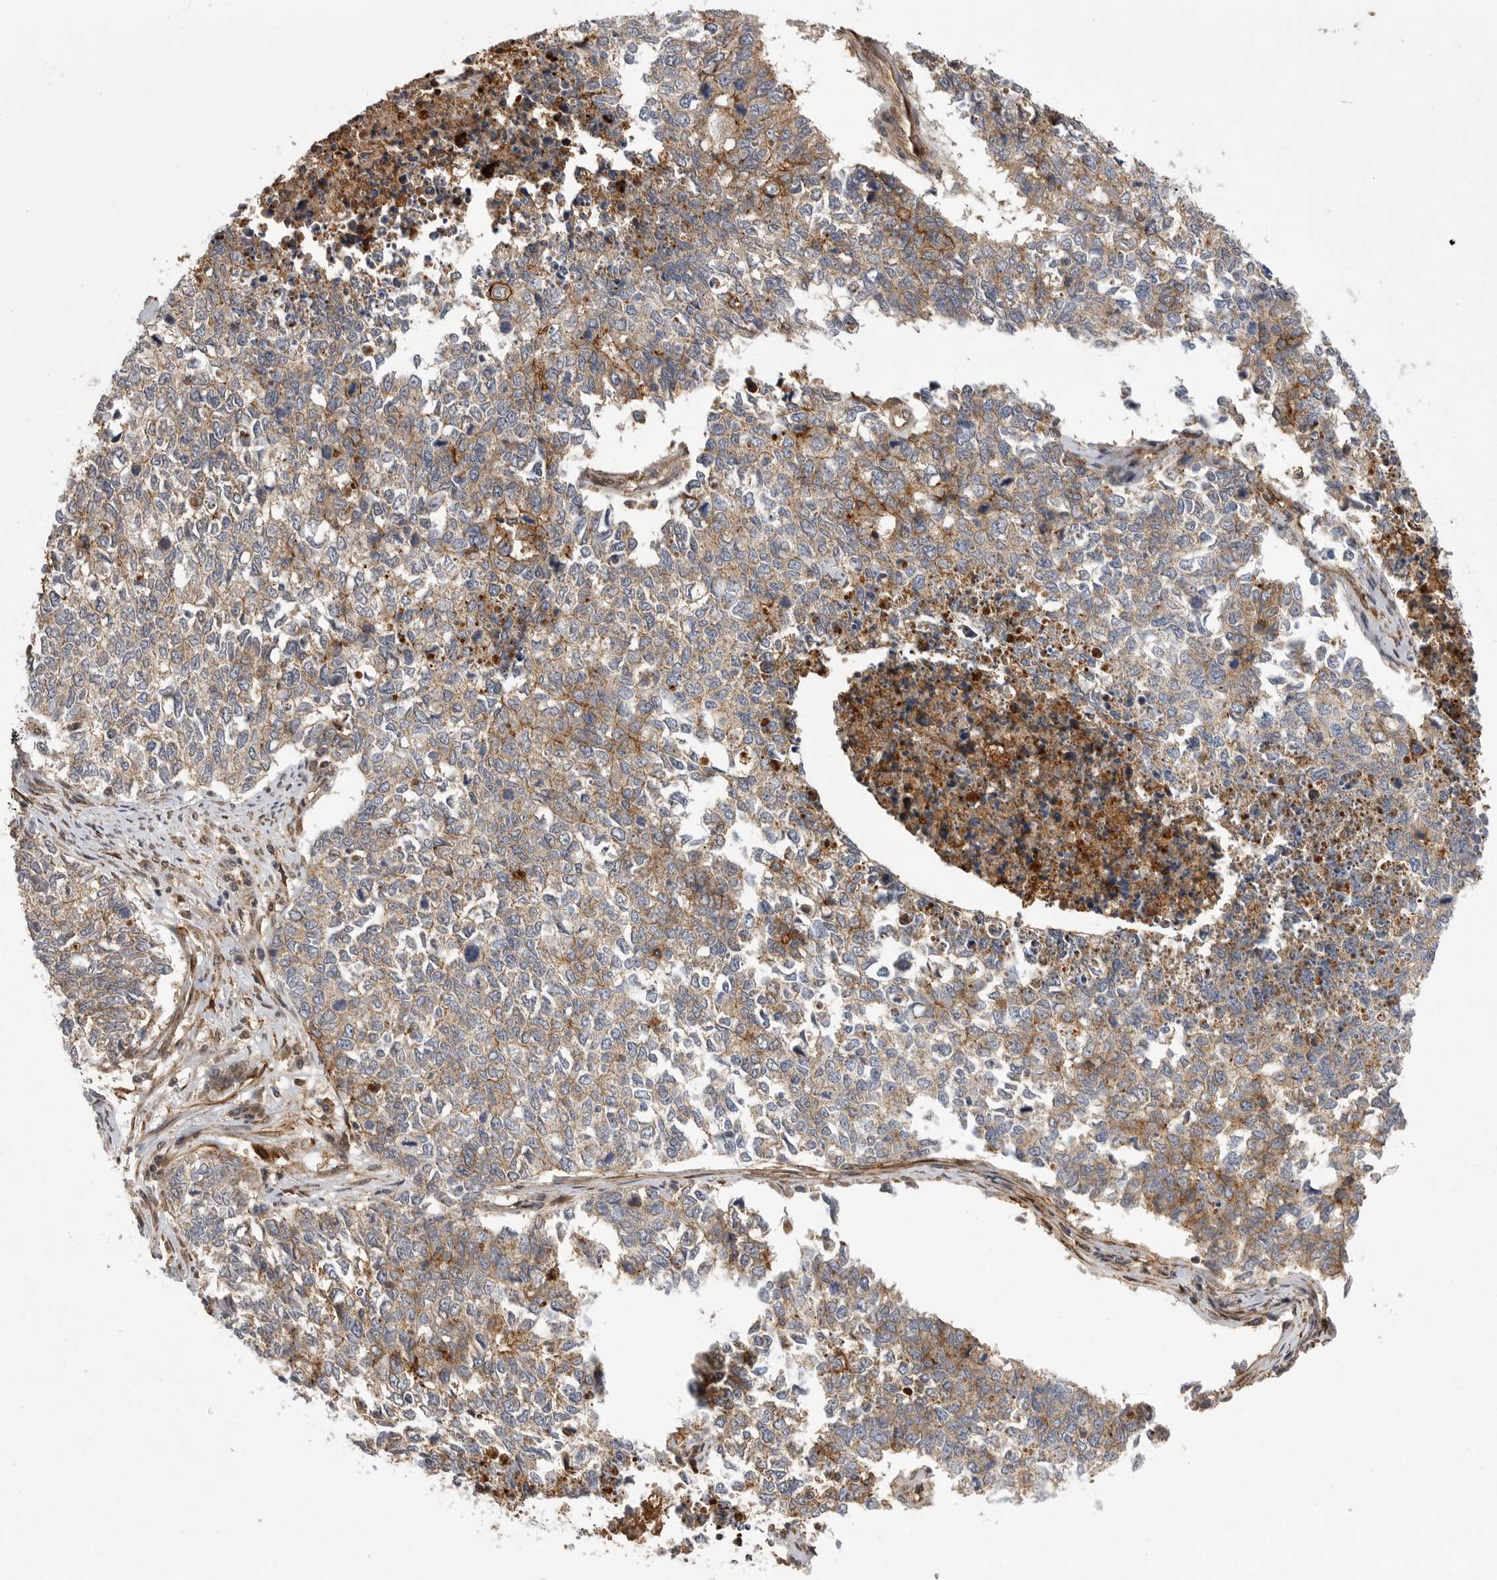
{"staining": {"intensity": "moderate", "quantity": ">75%", "location": "cytoplasmic/membranous"}, "tissue": "cervical cancer", "cell_type": "Tumor cells", "image_type": "cancer", "snomed": [{"axis": "morphology", "description": "Squamous cell carcinoma, NOS"}, {"axis": "topography", "description": "Cervix"}], "caption": "Protein expression analysis of human cervical cancer reveals moderate cytoplasmic/membranous positivity in approximately >75% of tumor cells.", "gene": "NECTIN1", "patient": {"sex": "female", "age": 63}}